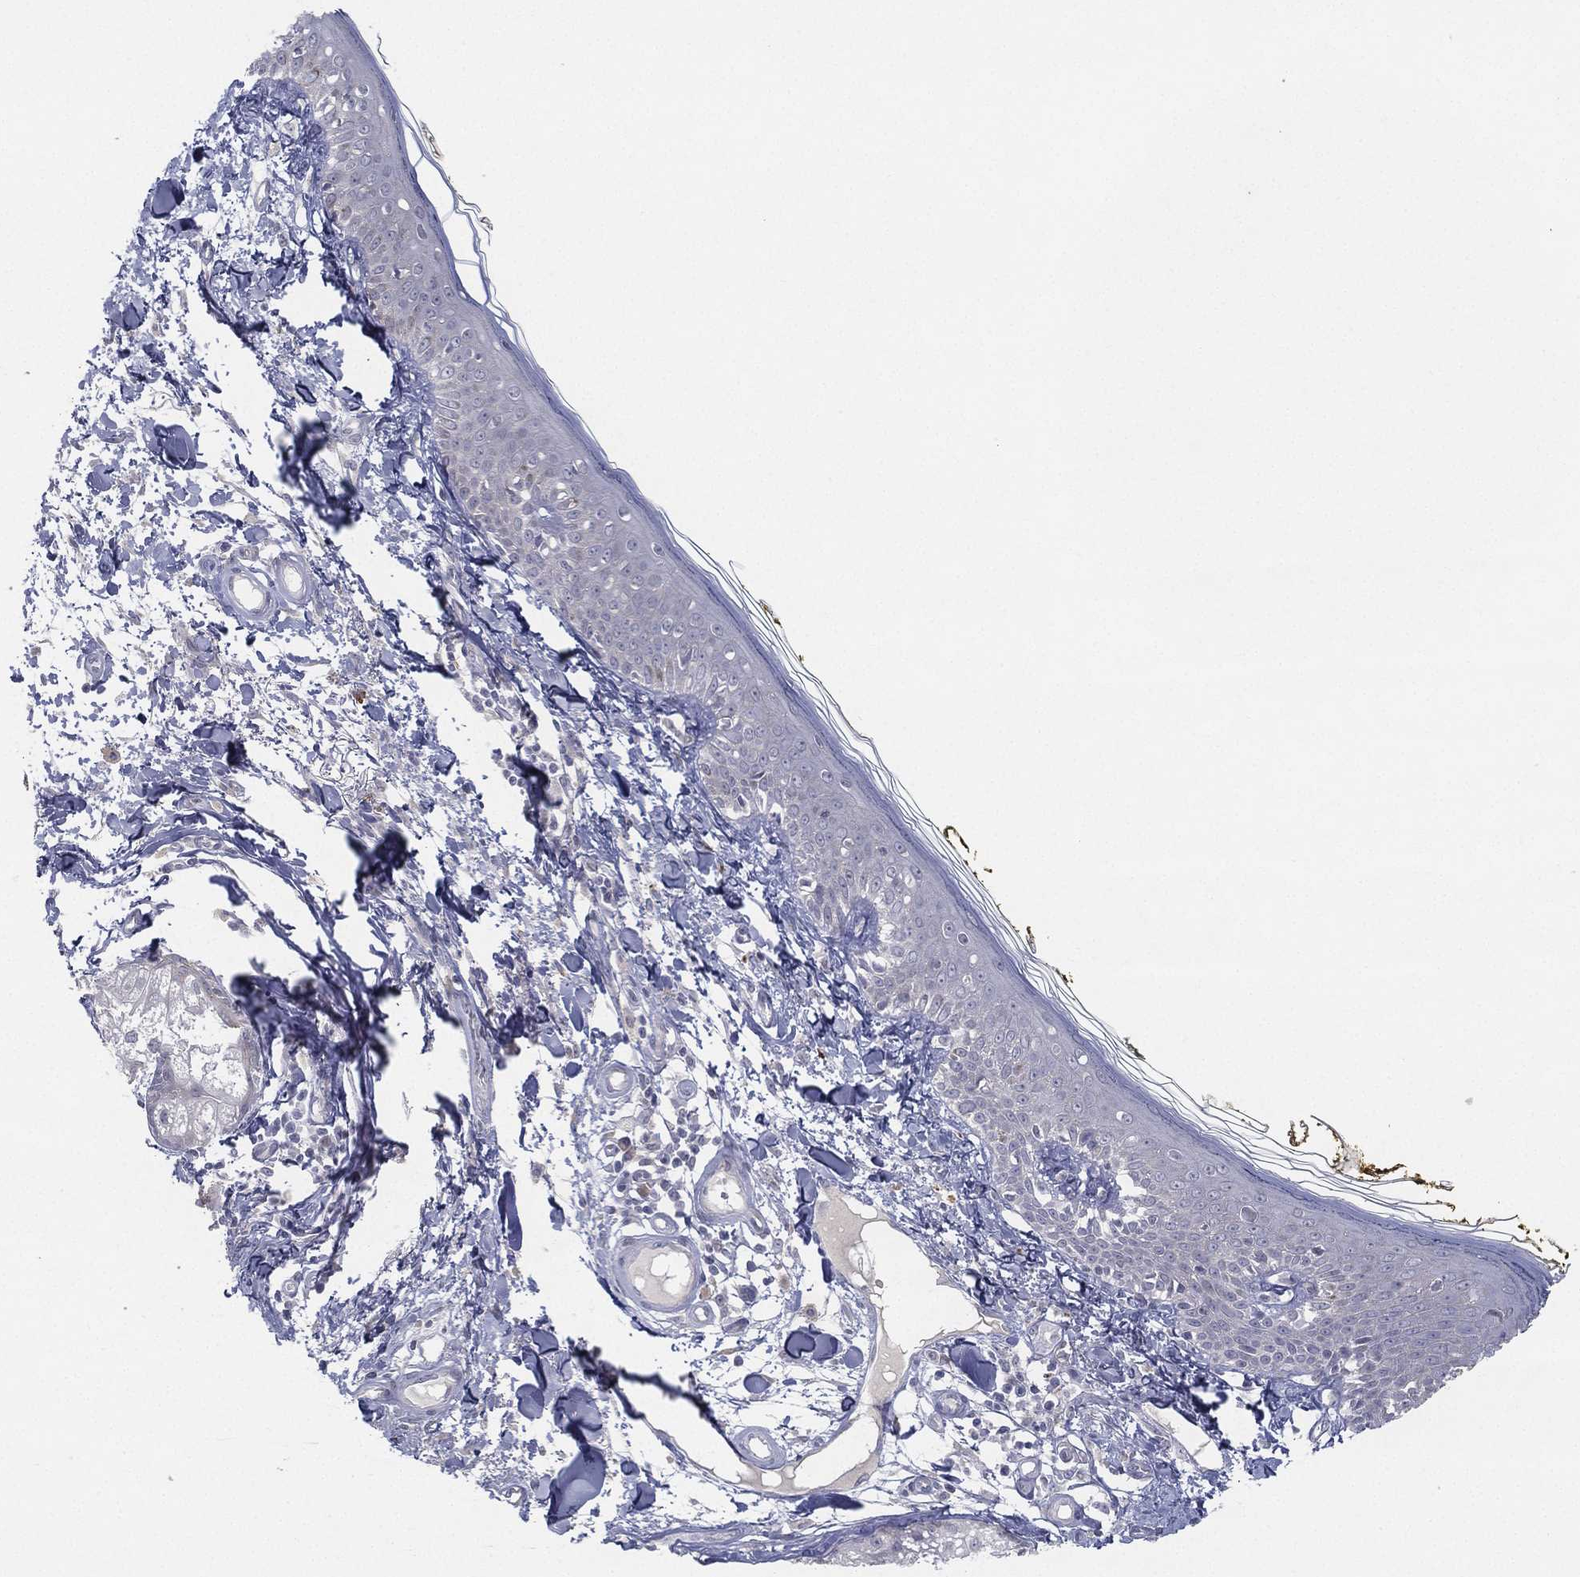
{"staining": {"intensity": "negative", "quantity": "none", "location": "none"}, "tissue": "skin", "cell_type": "Fibroblasts", "image_type": "normal", "snomed": [{"axis": "morphology", "description": "Normal tissue, NOS"}, {"axis": "topography", "description": "Skin"}], "caption": "Immunohistochemical staining of unremarkable human skin shows no significant positivity in fibroblasts.", "gene": "MS4A8", "patient": {"sex": "male", "age": 76}}